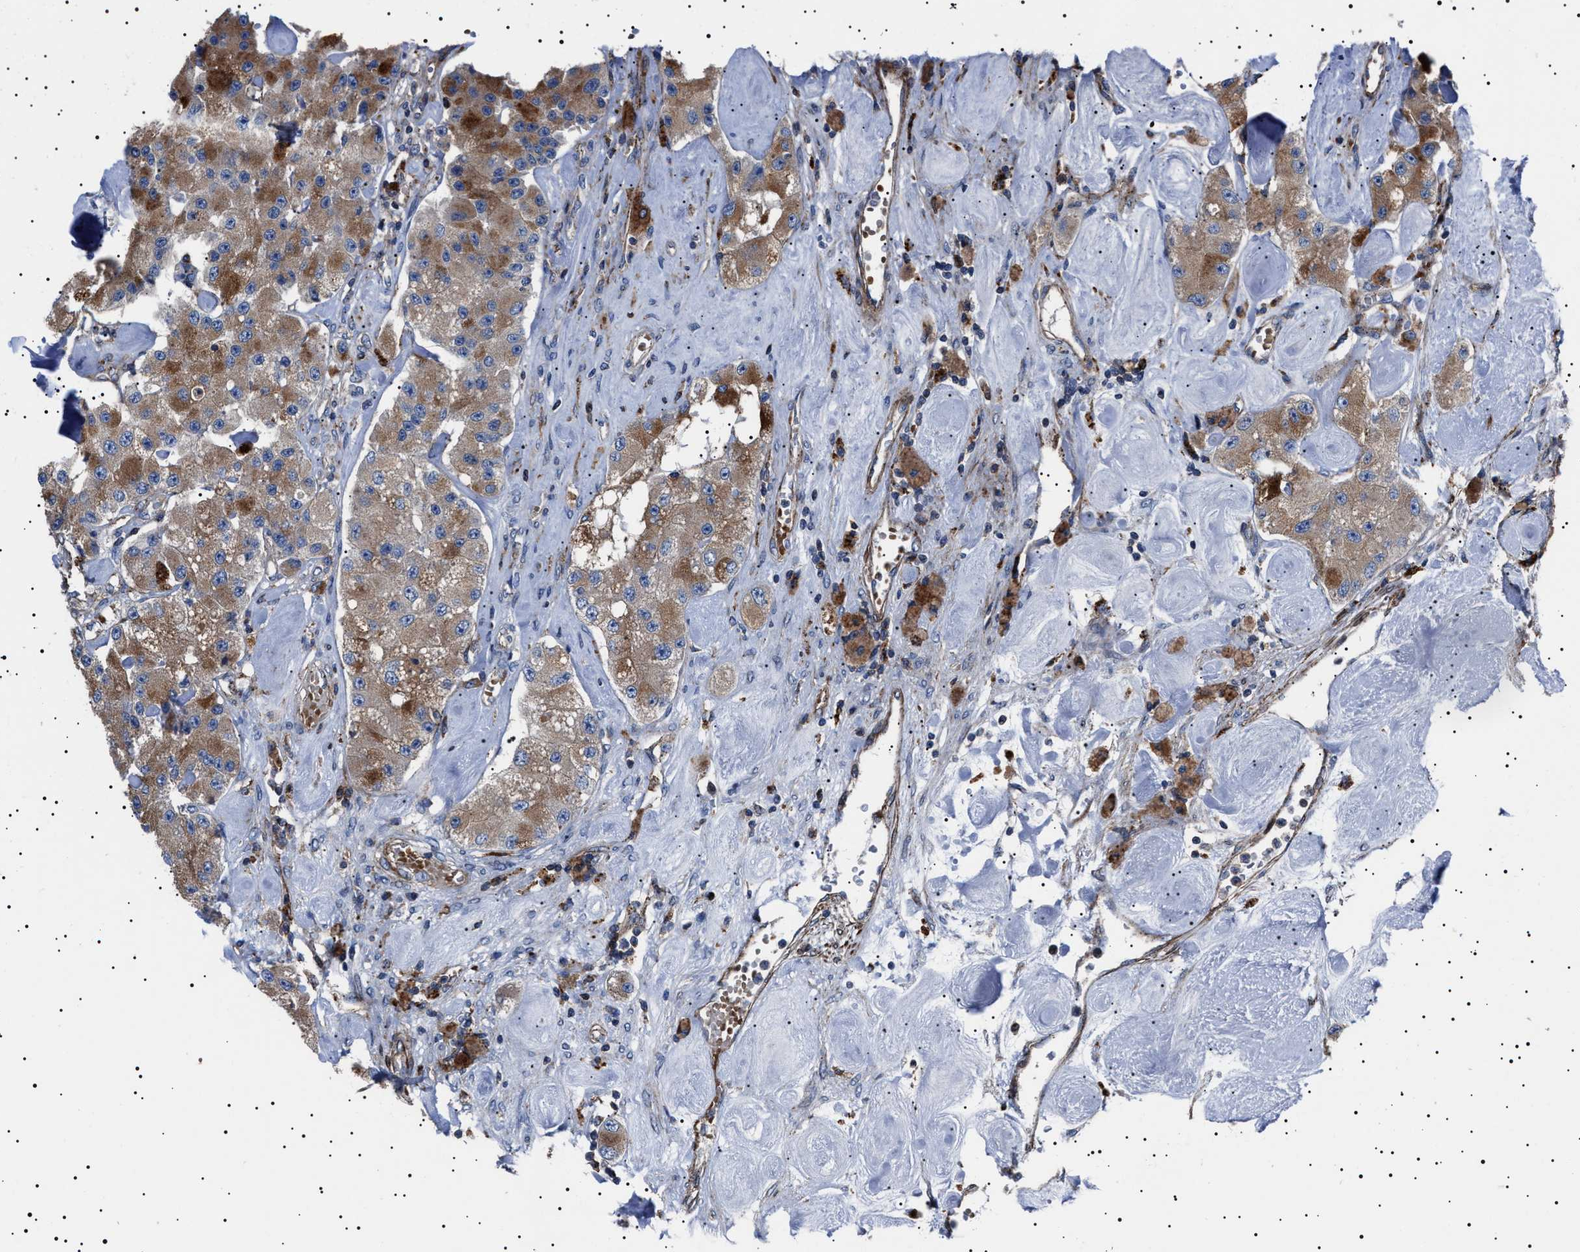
{"staining": {"intensity": "moderate", "quantity": ">75%", "location": "cytoplasmic/membranous"}, "tissue": "carcinoid", "cell_type": "Tumor cells", "image_type": "cancer", "snomed": [{"axis": "morphology", "description": "Carcinoid, malignant, NOS"}, {"axis": "topography", "description": "Pancreas"}], "caption": "DAB immunohistochemical staining of human carcinoid (malignant) reveals moderate cytoplasmic/membranous protein expression in about >75% of tumor cells. (Brightfield microscopy of DAB IHC at high magnification).", "gene": "NEU1", "patient": {"sex": "male", "age": 41}}